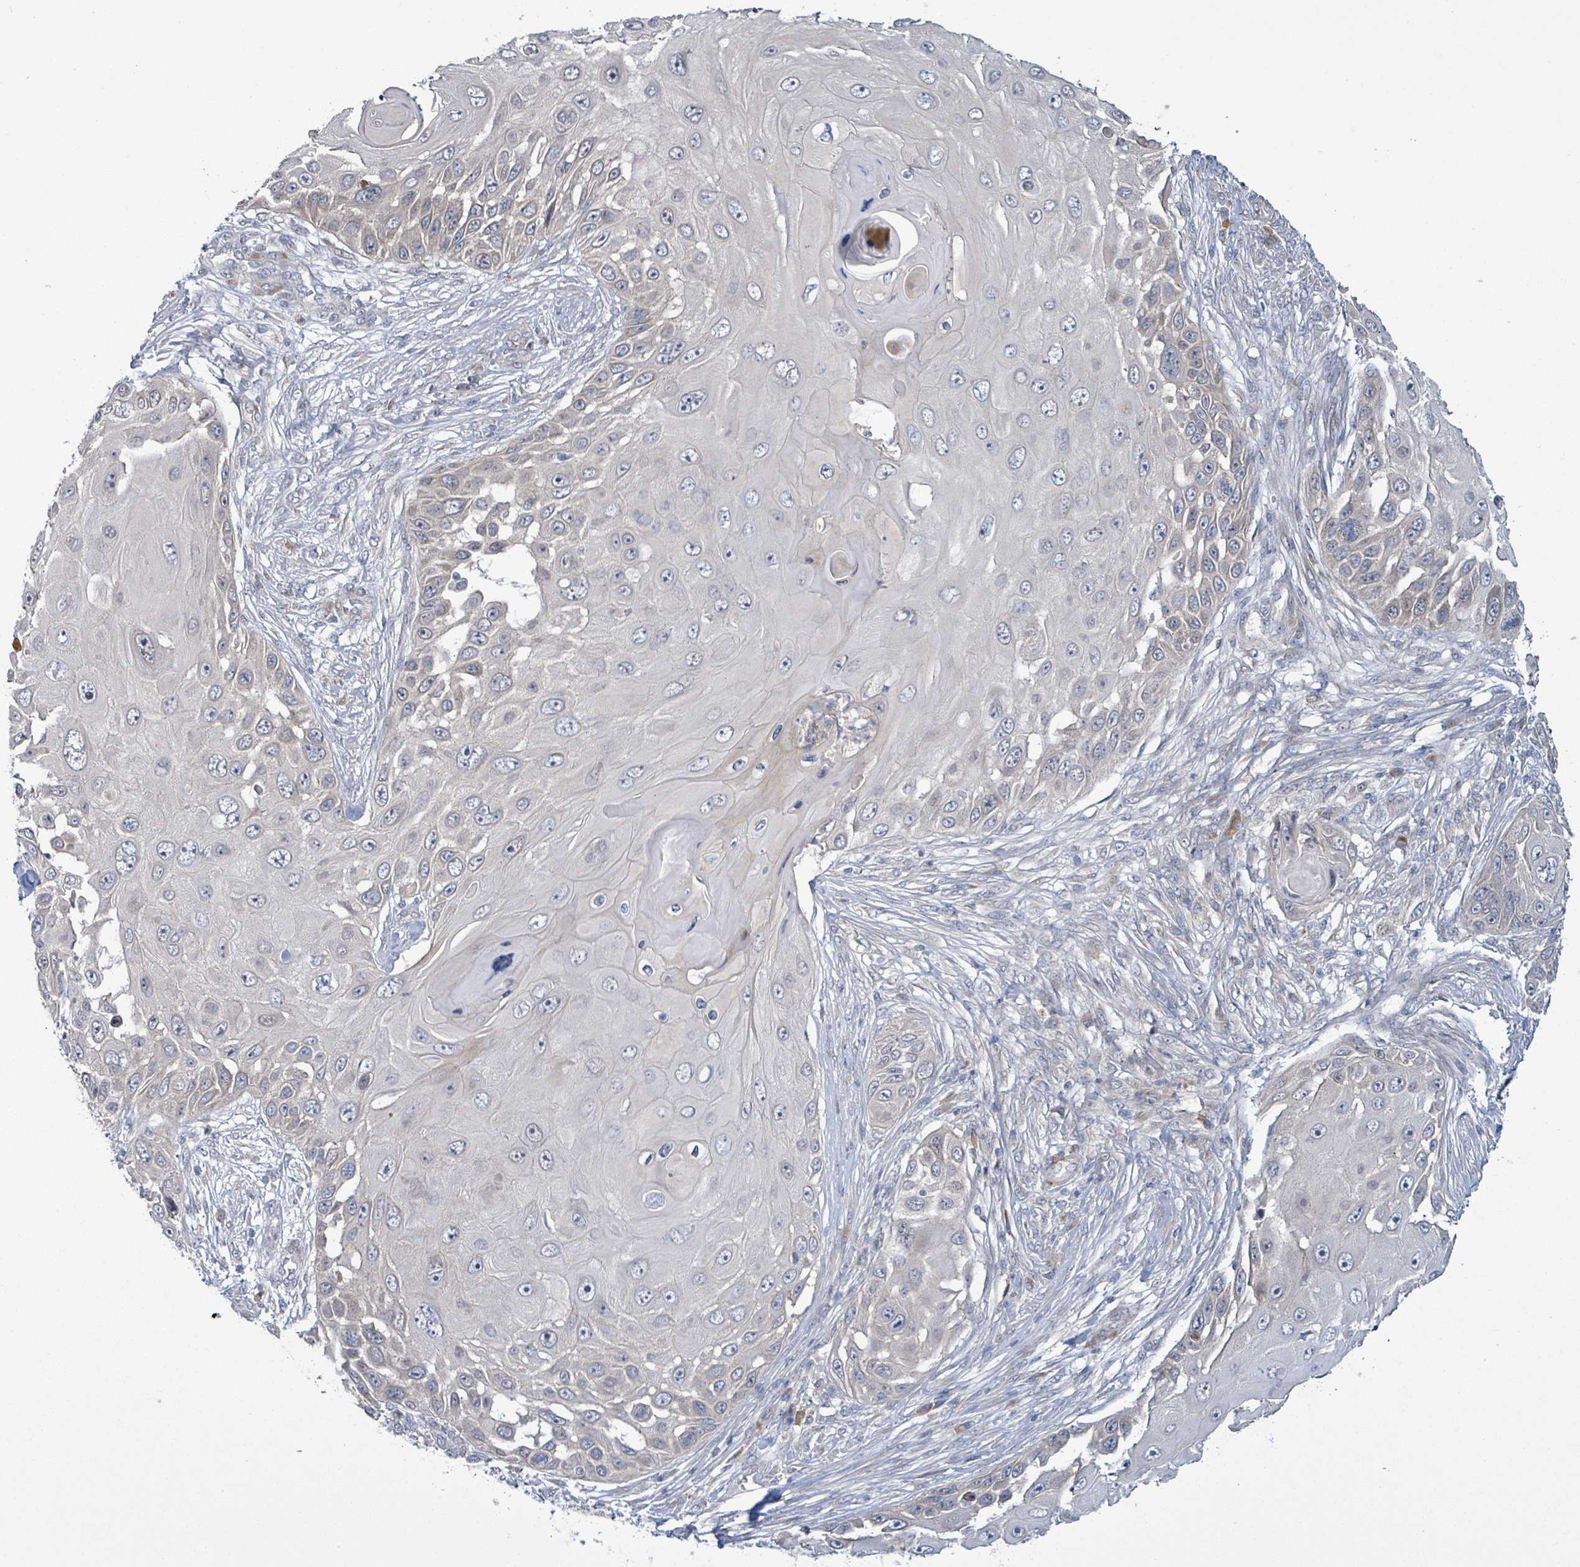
{"staining": {"intensity": "negative", "quantity": "none", "location": "none"}, "tissue": "skin cancer", "cell_type": "Tumor cells", "image_type": "cancer", "snomed": [{"axis": "morphology", "description": "Squamous cell carcinoma, NOS"}, {"axis": "topography", "description": "Skin"}], "caption": "A micrograph of human squamous cell carcinoma (skin) is negative for staining in tumor cells.", "gene": "SLIT3", "patient": {"sex": "female", "age": 44}}